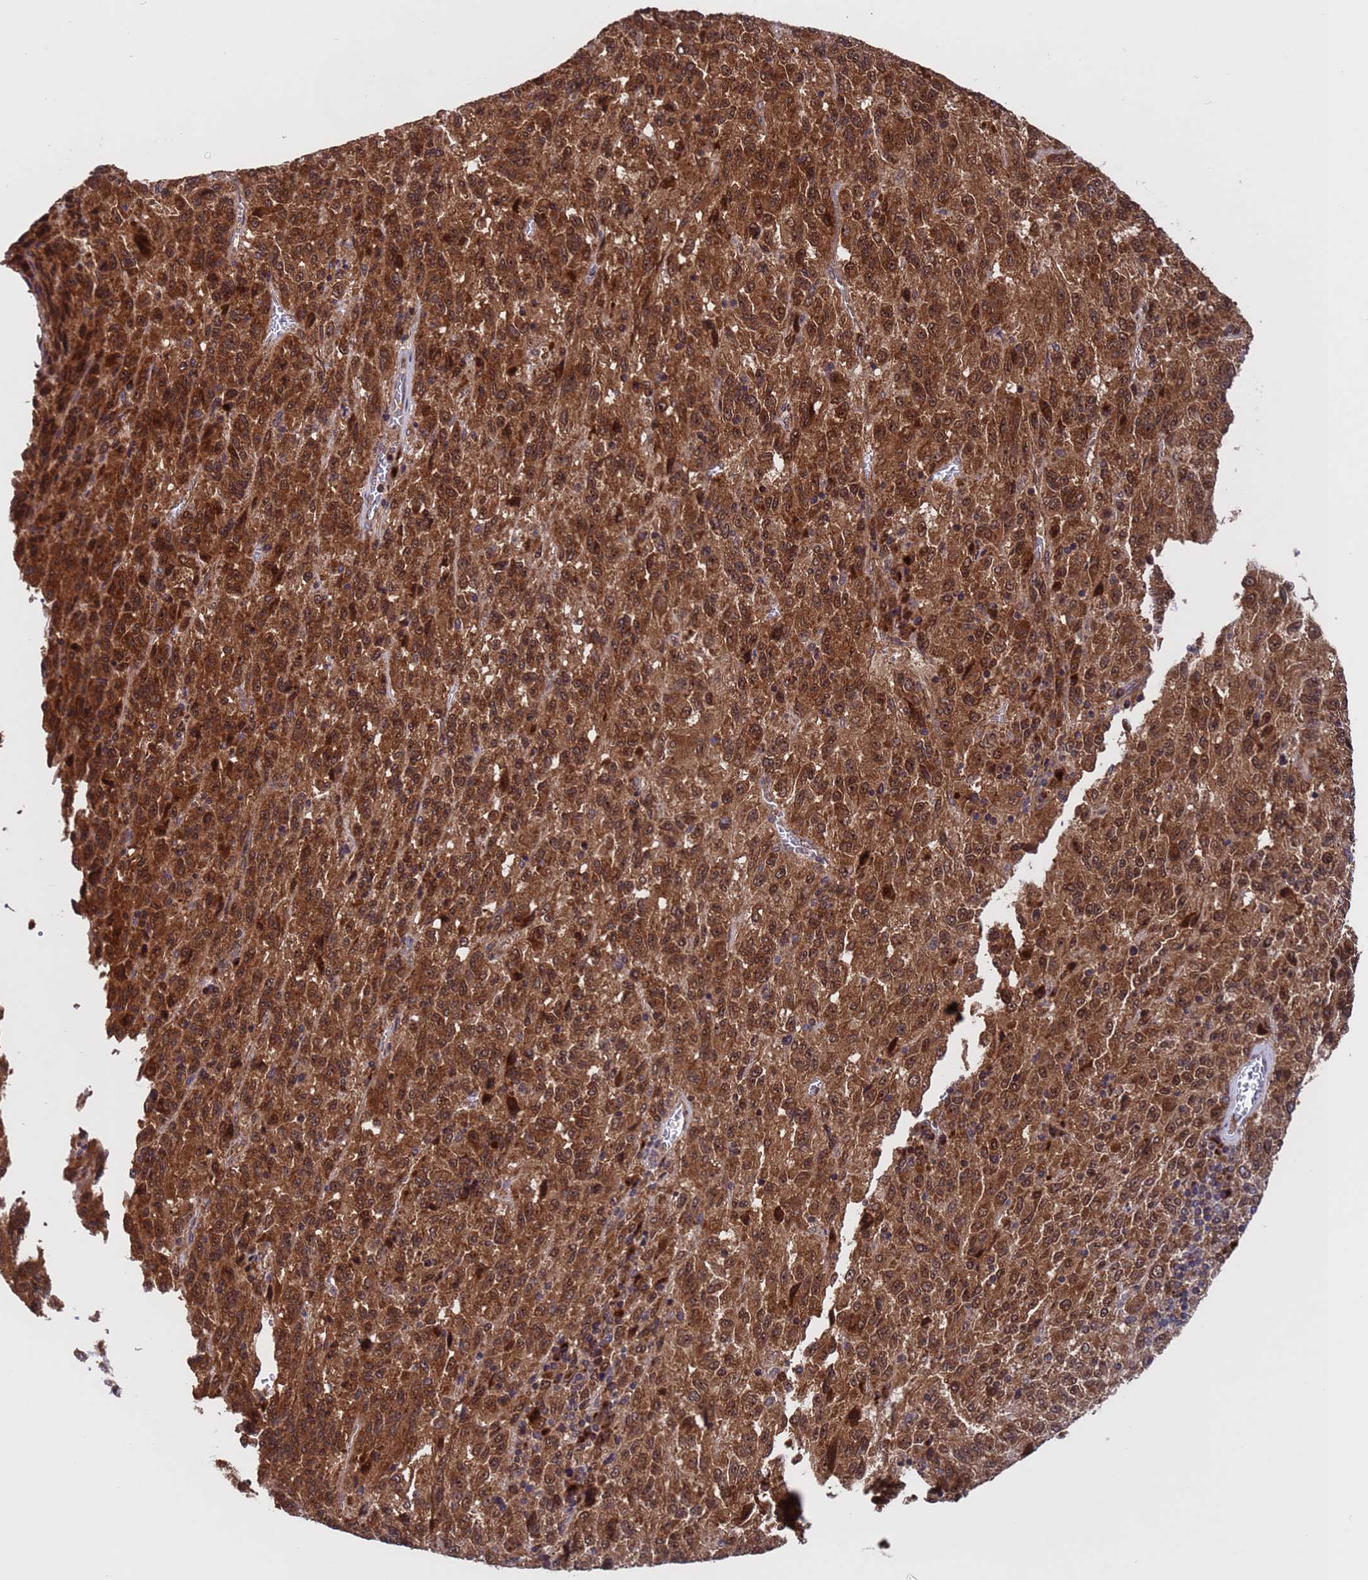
{"staining": {"intensity": "strong", "quantity": ">75%", "location": "cytoplasmic/membranous,nuclear"}, "tissue": "melanoma", "cell_type": "Tumor cells", "image_type": "cancer", "snomed": [{"axis": "morphology", "description": "Malignant melanoma, Metastatic site"}, {"axis": "topography", "description": "Lung"}], "caption": "Immunohistochemistry (IHC) photomicrograph of human melanoma stained for a protein (brown), which shows high levels of strong cytoplasmic/membranous and nuclear expression in approximately >75% of tumor cells.", "gene": "TSR3", "patient": {"sex": "male", "age": 64}}